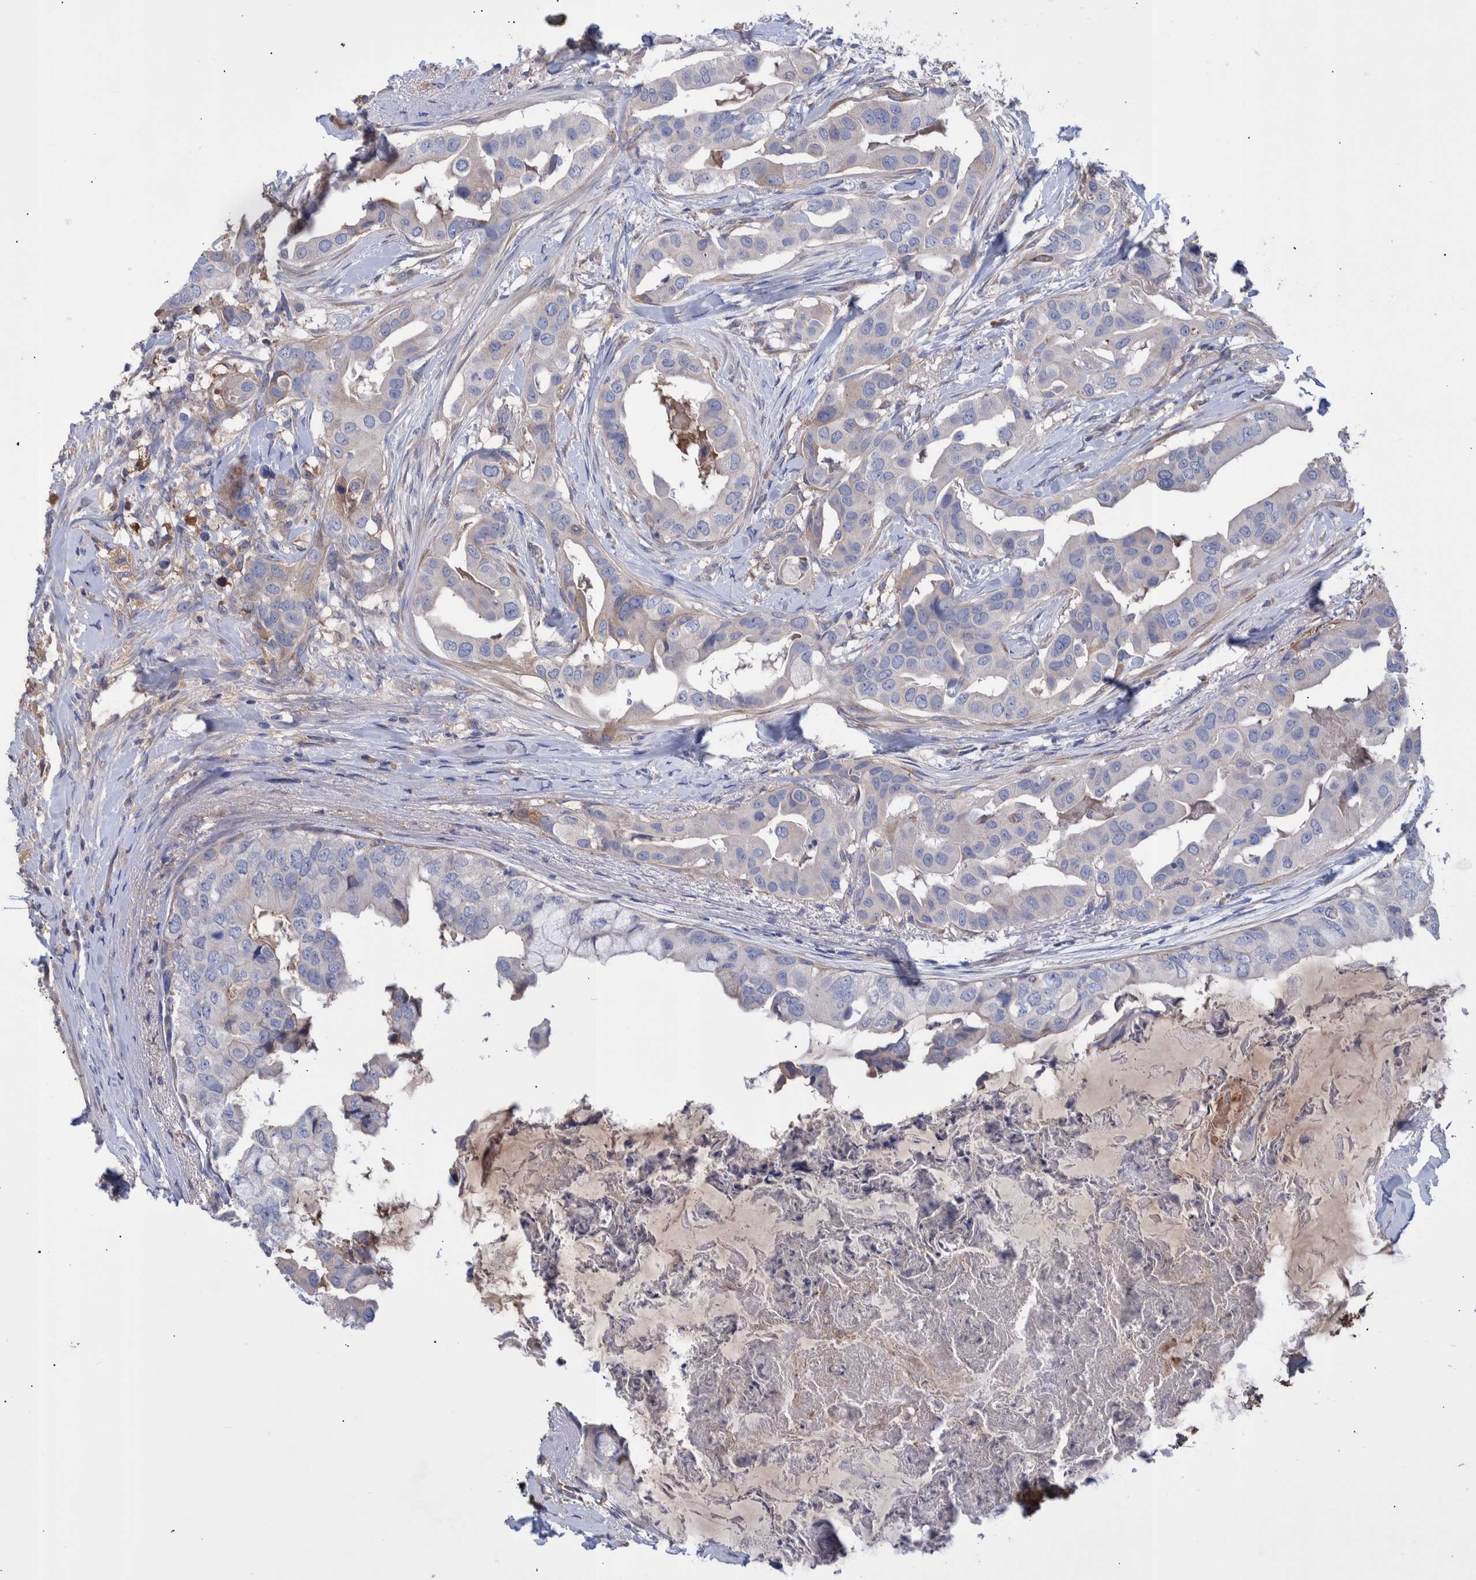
{"staining": {"intensity": "weak", "quantity": "<25%", "location": "cytoplasmic/membranous"}, "tissue": "breast cancer", "cell_type": "Tumor cells", "image_type": "cancer", "snomed": [{"axis": "morphology", "description": "Duct carcinoma"}, {"axis": "topography", "description": "Breast"}], "caption": "High magnification brightfield microscopy of intraductal carcinoma (breast) stained with DAB (brown) and counterstained with hematoxylin (blue): tumor cells show no significant staining.", "gene": "DLL4", "patient": {"sex": "female", "age": 40}}